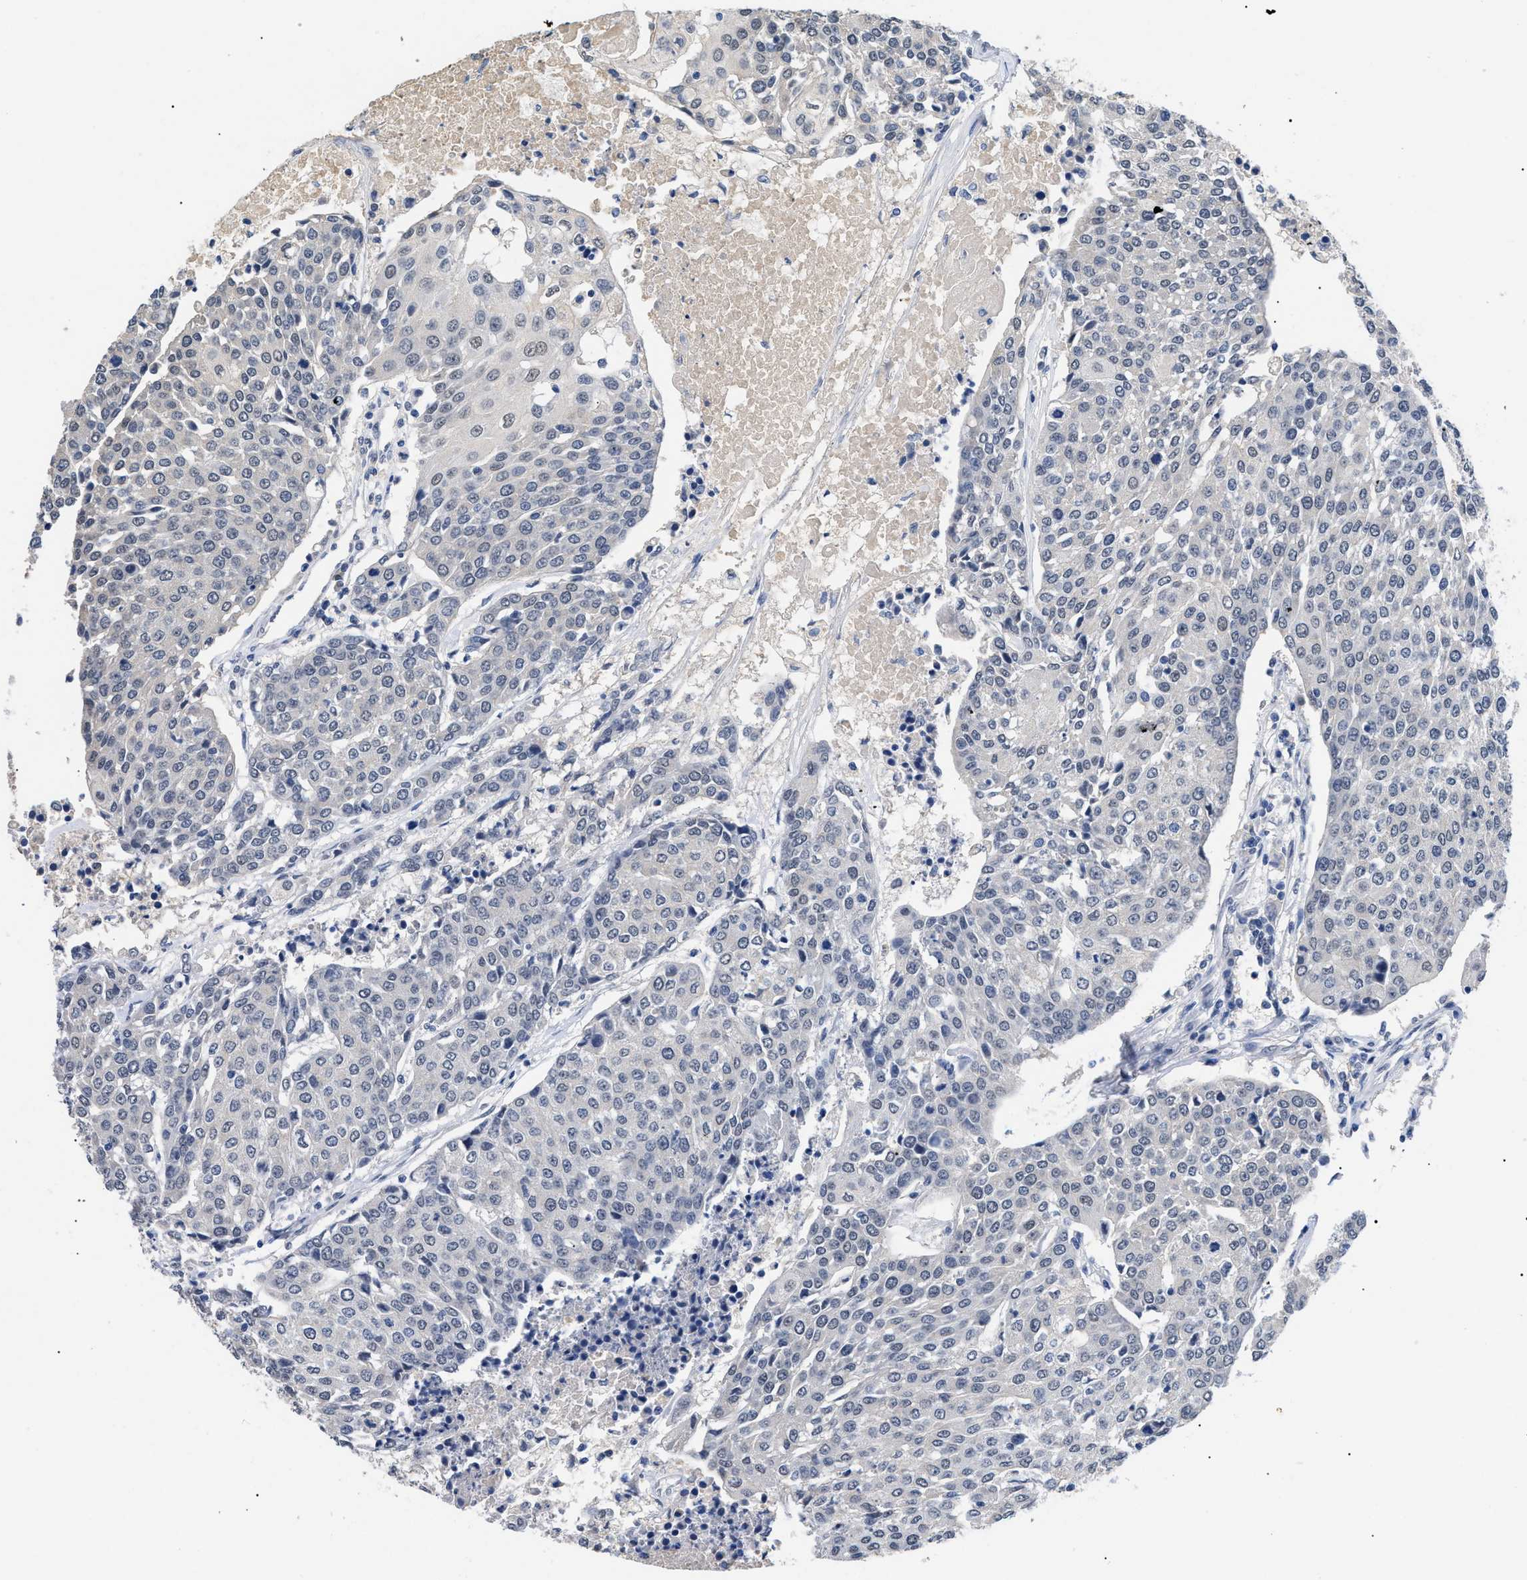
{"staining": {"intensity": "negative", "quantity": "none", "location": "none"}, "tissue": "urothelial cancer", "cell_type": "Tumor cells", "image_type": "cancer", "snomed": [{"axis": "morphology", "description": "Urothelial carcinoma, High grade"}, {"axis": "topography", "description": "Urinary bladder"}], "caption": "High-grade urothelial carcinoma stained for a protein using immunohistochemistry (IHC) demonstrates no expression tumor cells.", "gene": "PRRT2", "patient": {"sex": "female", "age": 85}}